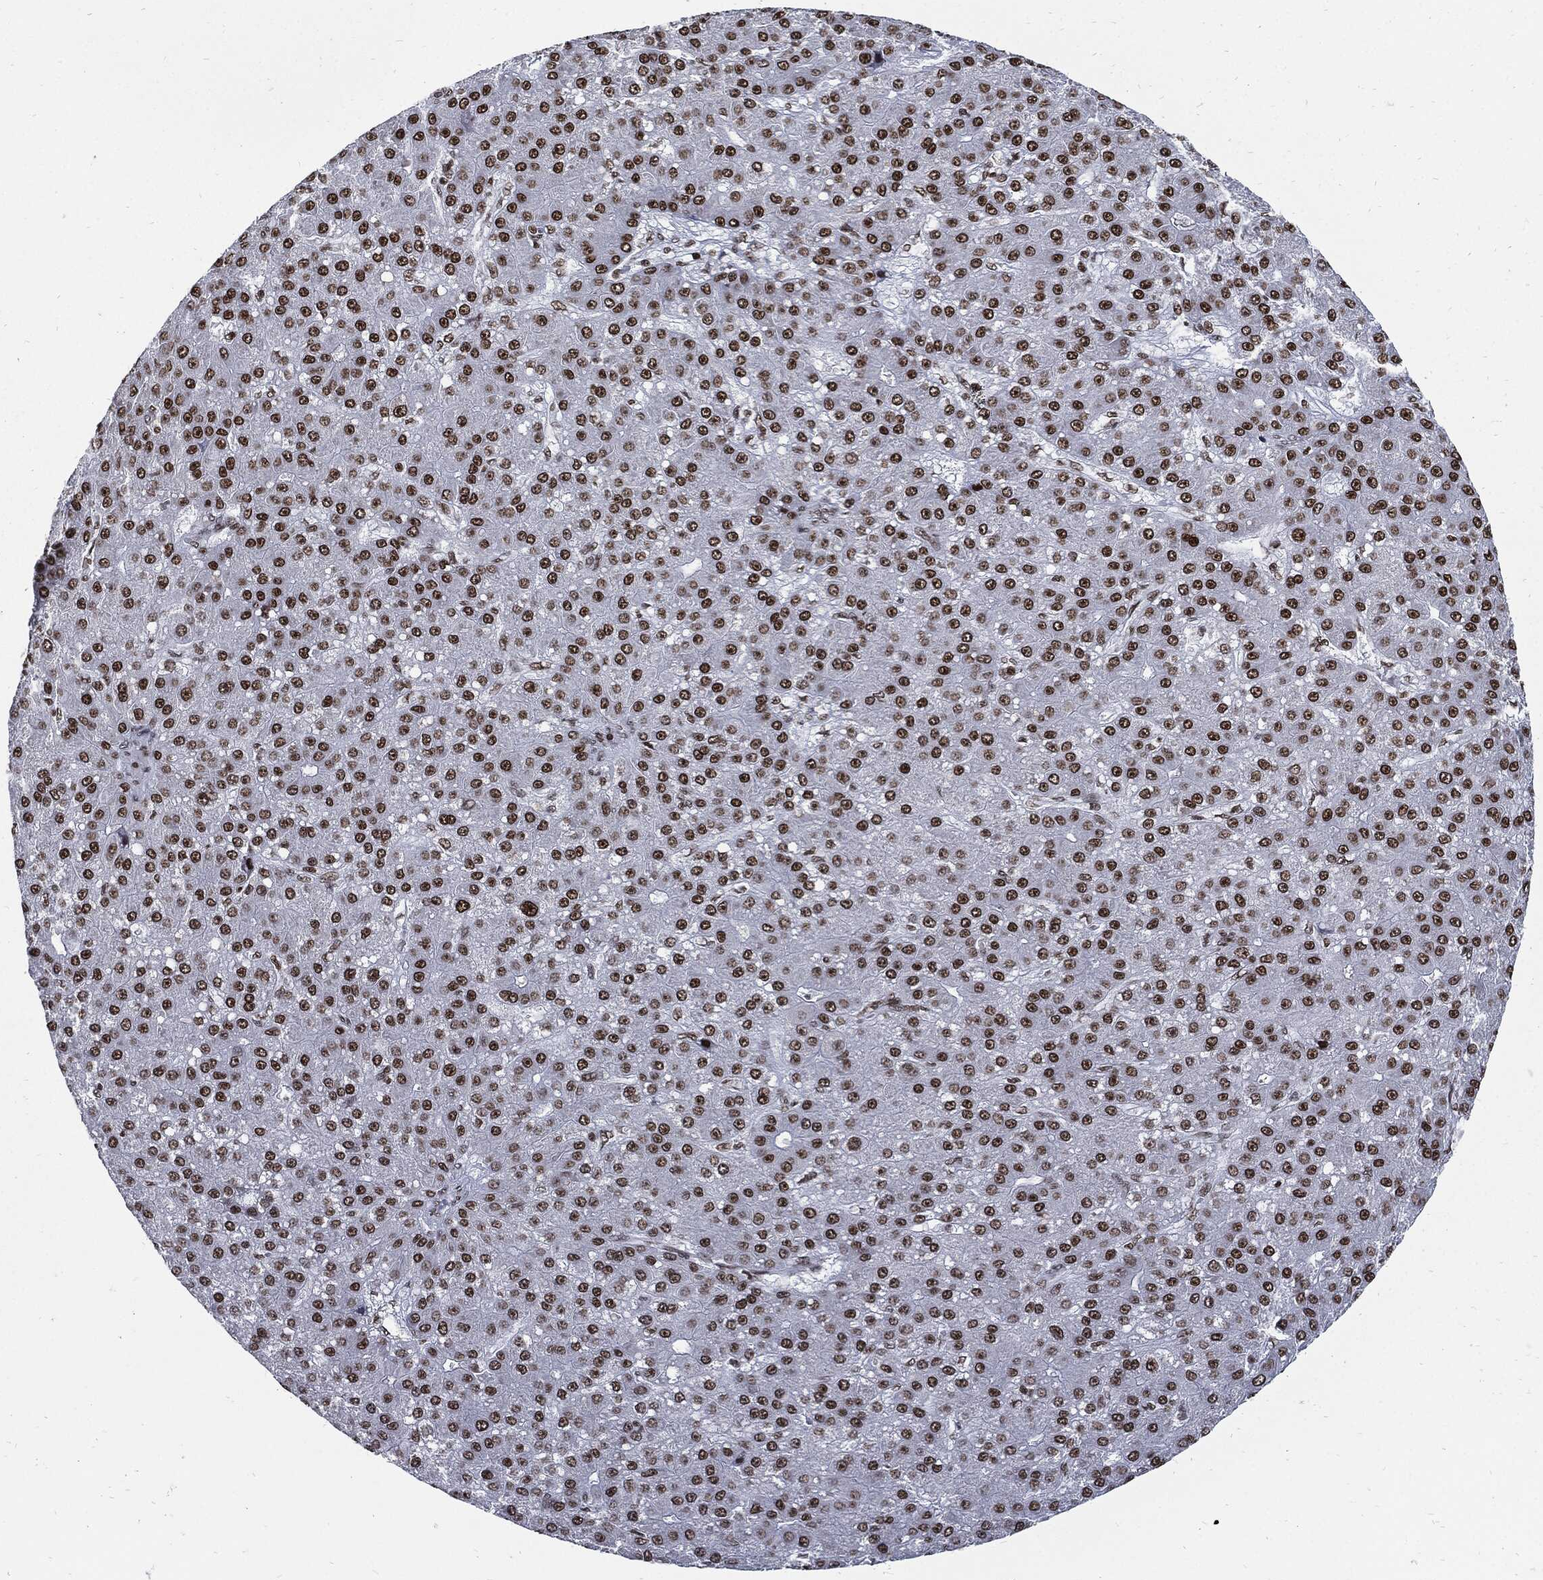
{"staining": {"intensity": "strong", "quantity": "25%-75%", "location": "nuclear"}, "tissue": "liver cancer", "cell_type": "Tumor cells", "image_type": "cancer", "snomed": [{"axis": "morphology", "description": "Carcinoma, Hepatocellular, NOS"}, {"axis": "topography", "description": "Liver"}], "caption": "Tumor cells exhibit high levels of strong nuclear staining in approximately 25%-75% of cells in human hepatocellular carcinoma (liver).", "gene": "TERF2", "patient": {"sex": "male", "age": 67}}